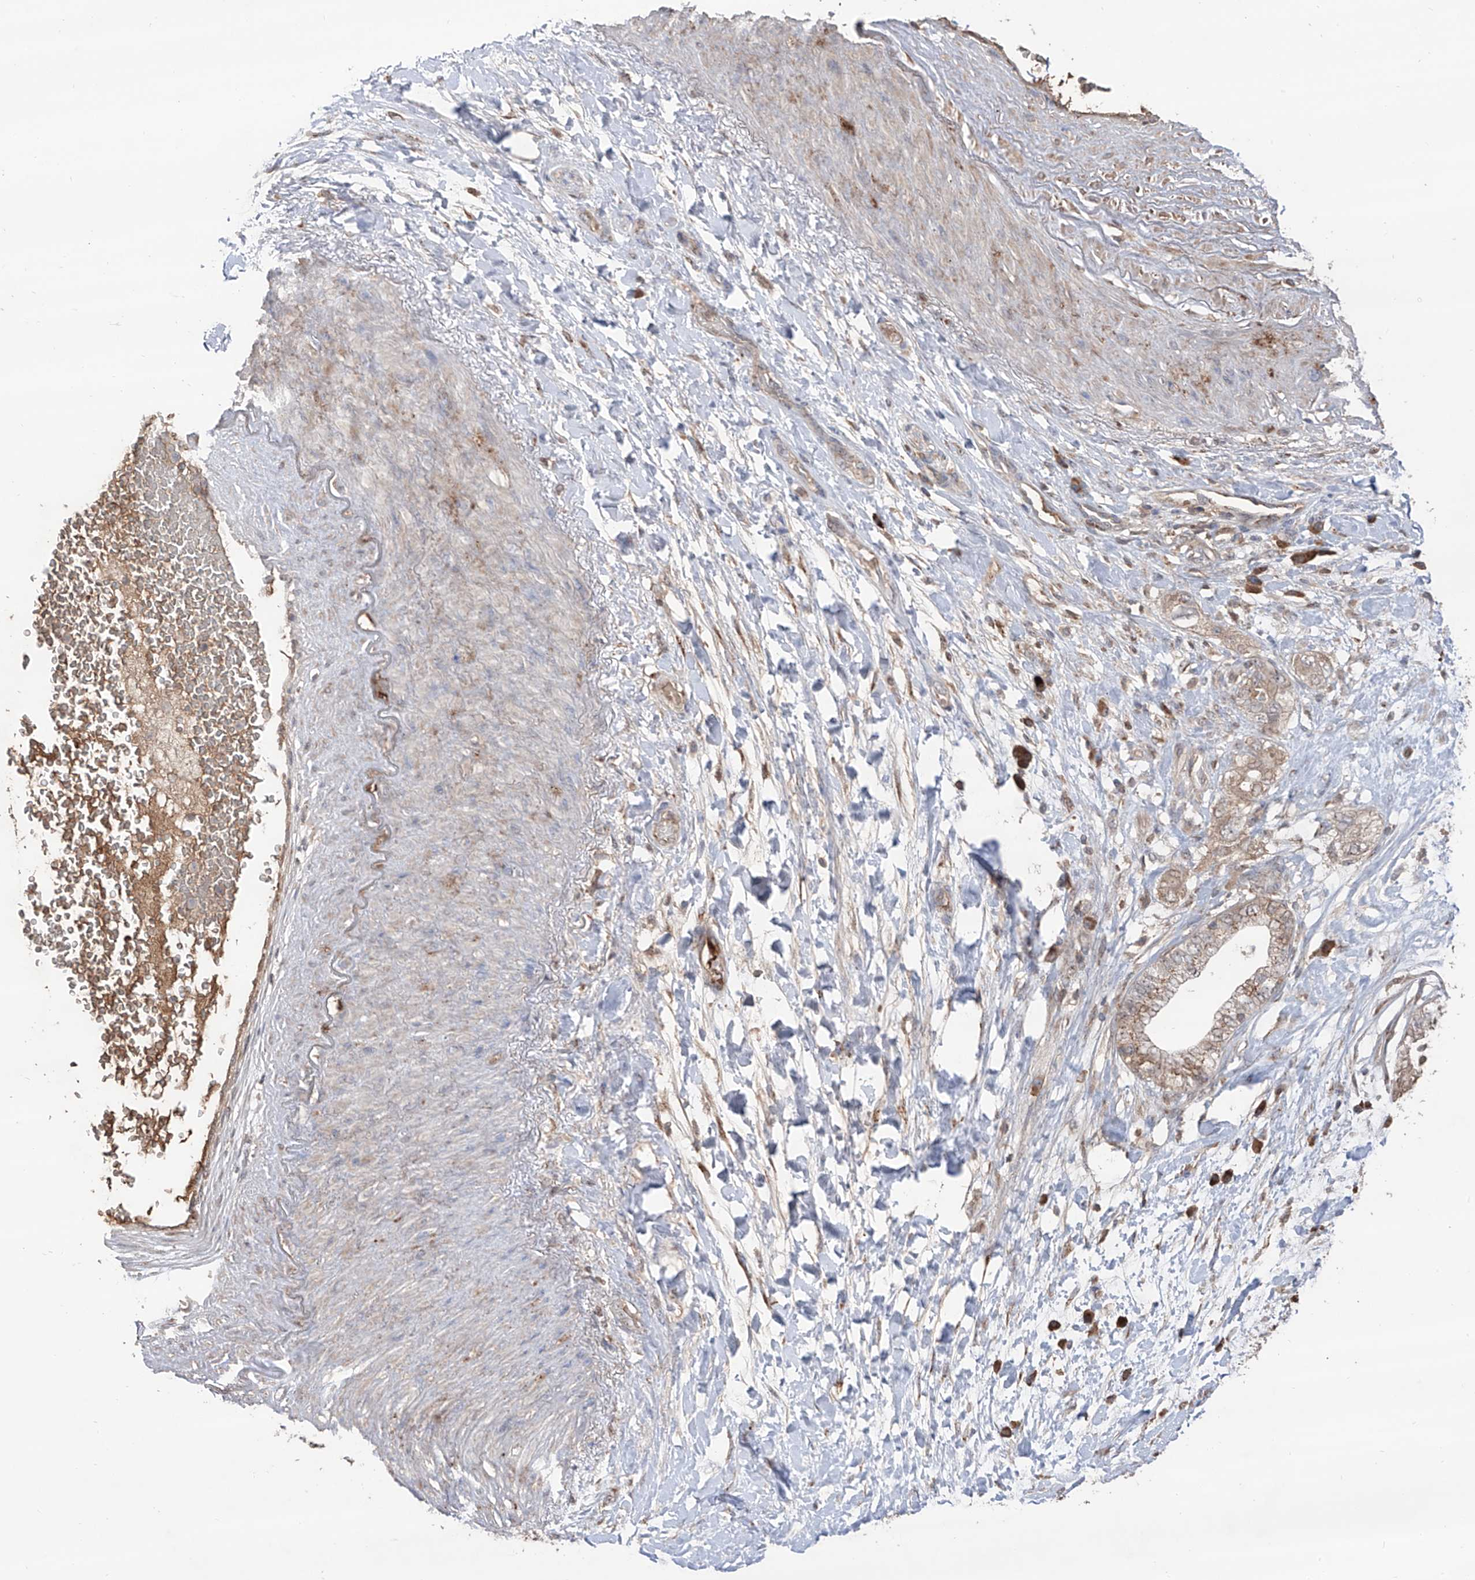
{"staining": {"intensity": "weak", "quantity": ">75%", "location": "cytoplasmic/membranous"}, "tissue": "pancreatic cancer", "cell_type": "Tumor cells", "image_type": "cancer", "snomed": [{"axis": "morphology", "description": "Adenocarcinoma, NOS"}, {"axis": "topography", "description": "Pancreas"}], "caption": "IHC of adenocarcinoma (pancreatic) reveals low levels of weak cytoplasmic/membranous staining in approximately >75% of tumor cells.", "gene": "EDN1", "patient": {"sex": "female", "age": 73}}